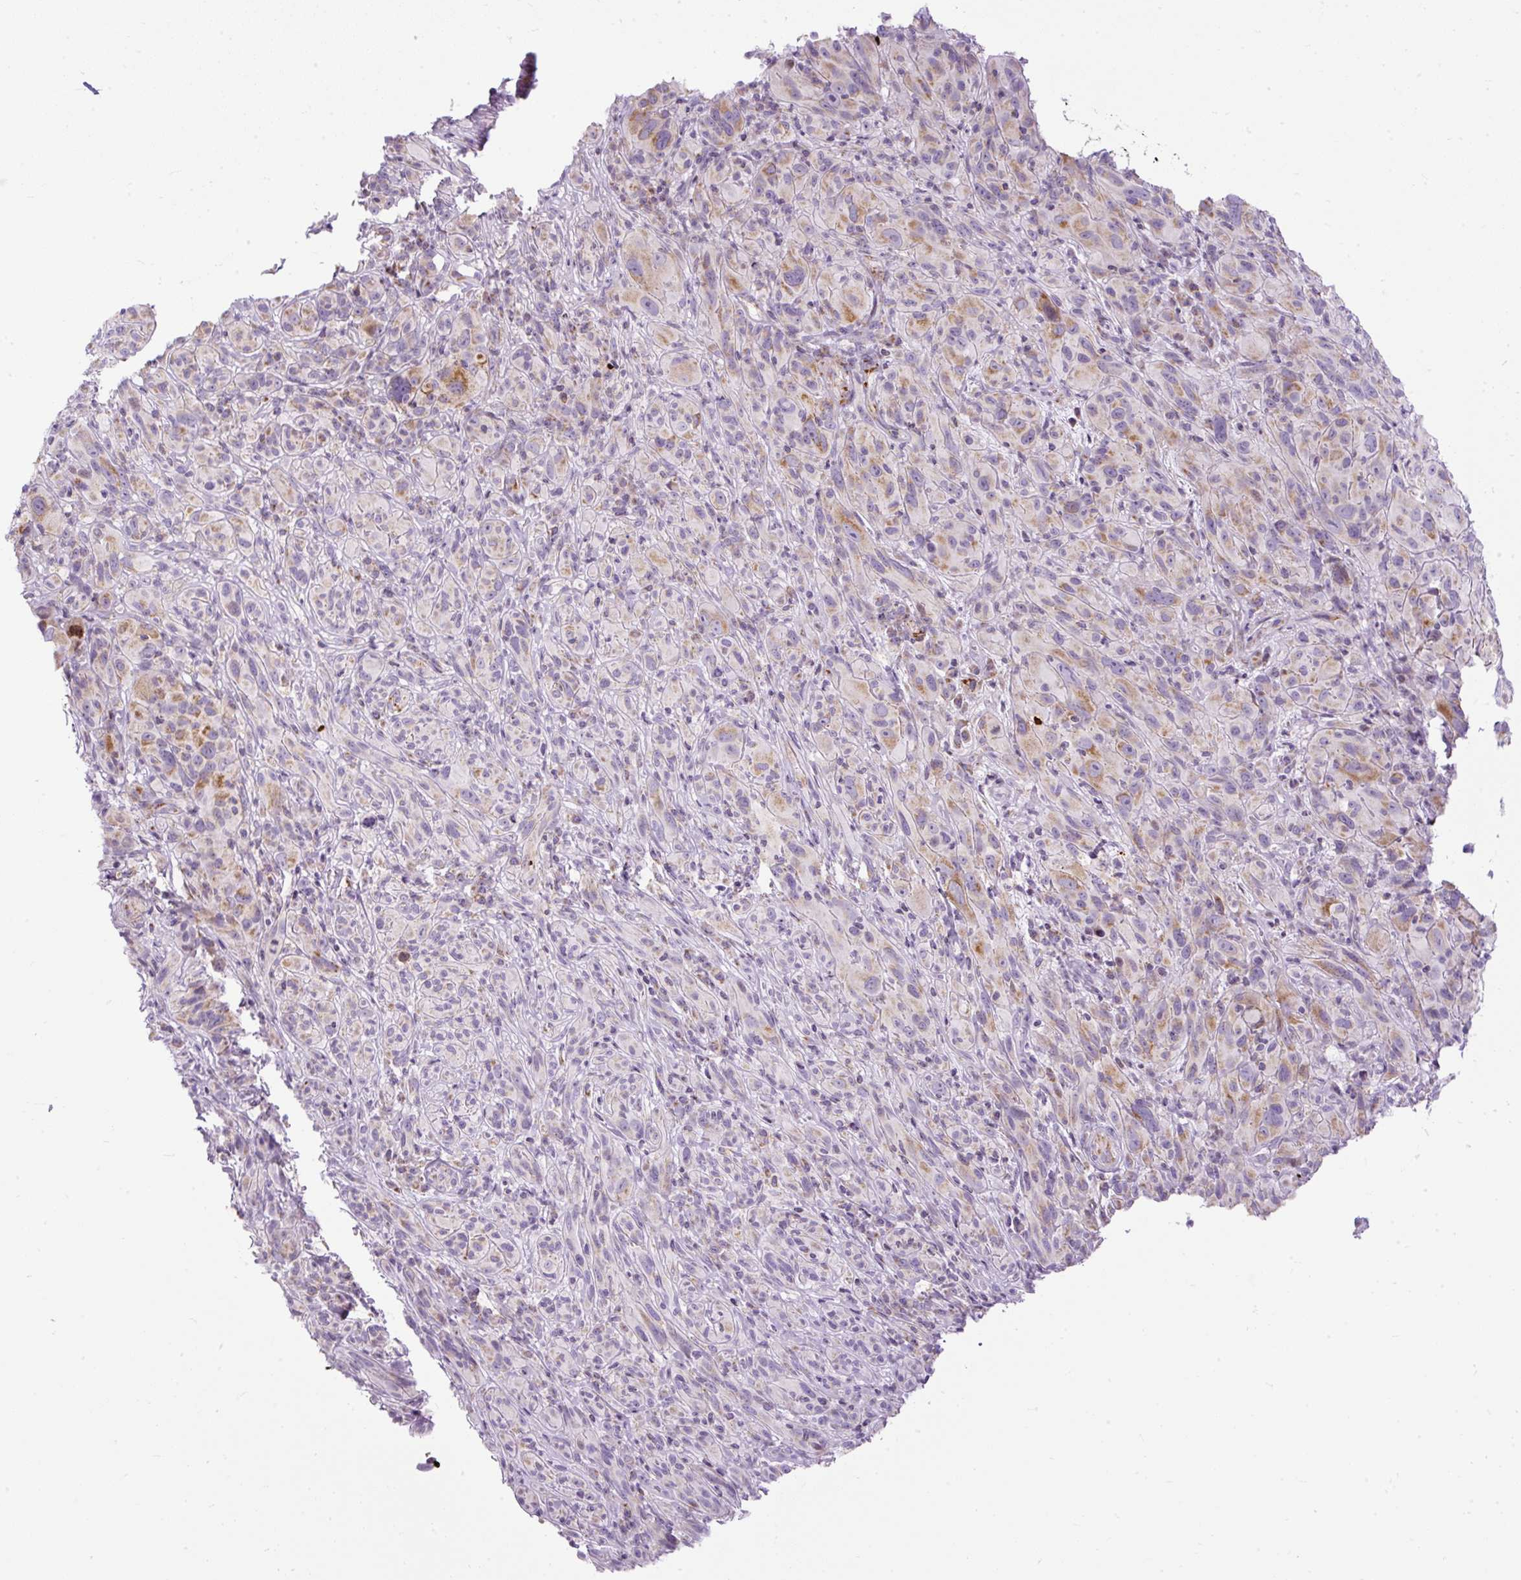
{"staining": {"intensity": "moderate", "quantity": "<25%", "location": "cytoplasmic/membranous"}, "tissue": "melanoma", "cell_type": "Tumor cells", "image_type": "cancer", "snomed": [{"axis": "morphology", "description": "Malignant melanoma, NOS"}, {"axis": "topography", "description": "Skin of head"}], "caption": "Immunohistochemical staining of melanoma displays low levels of moderate cytoplasmic/membranous protein positivity in about <25% of tumor cells. (DAB IHC, brown staining for protein, blue staining for nuclei).", "gene": "FMC1", "patient": {"sex": "male", "age": 96}}